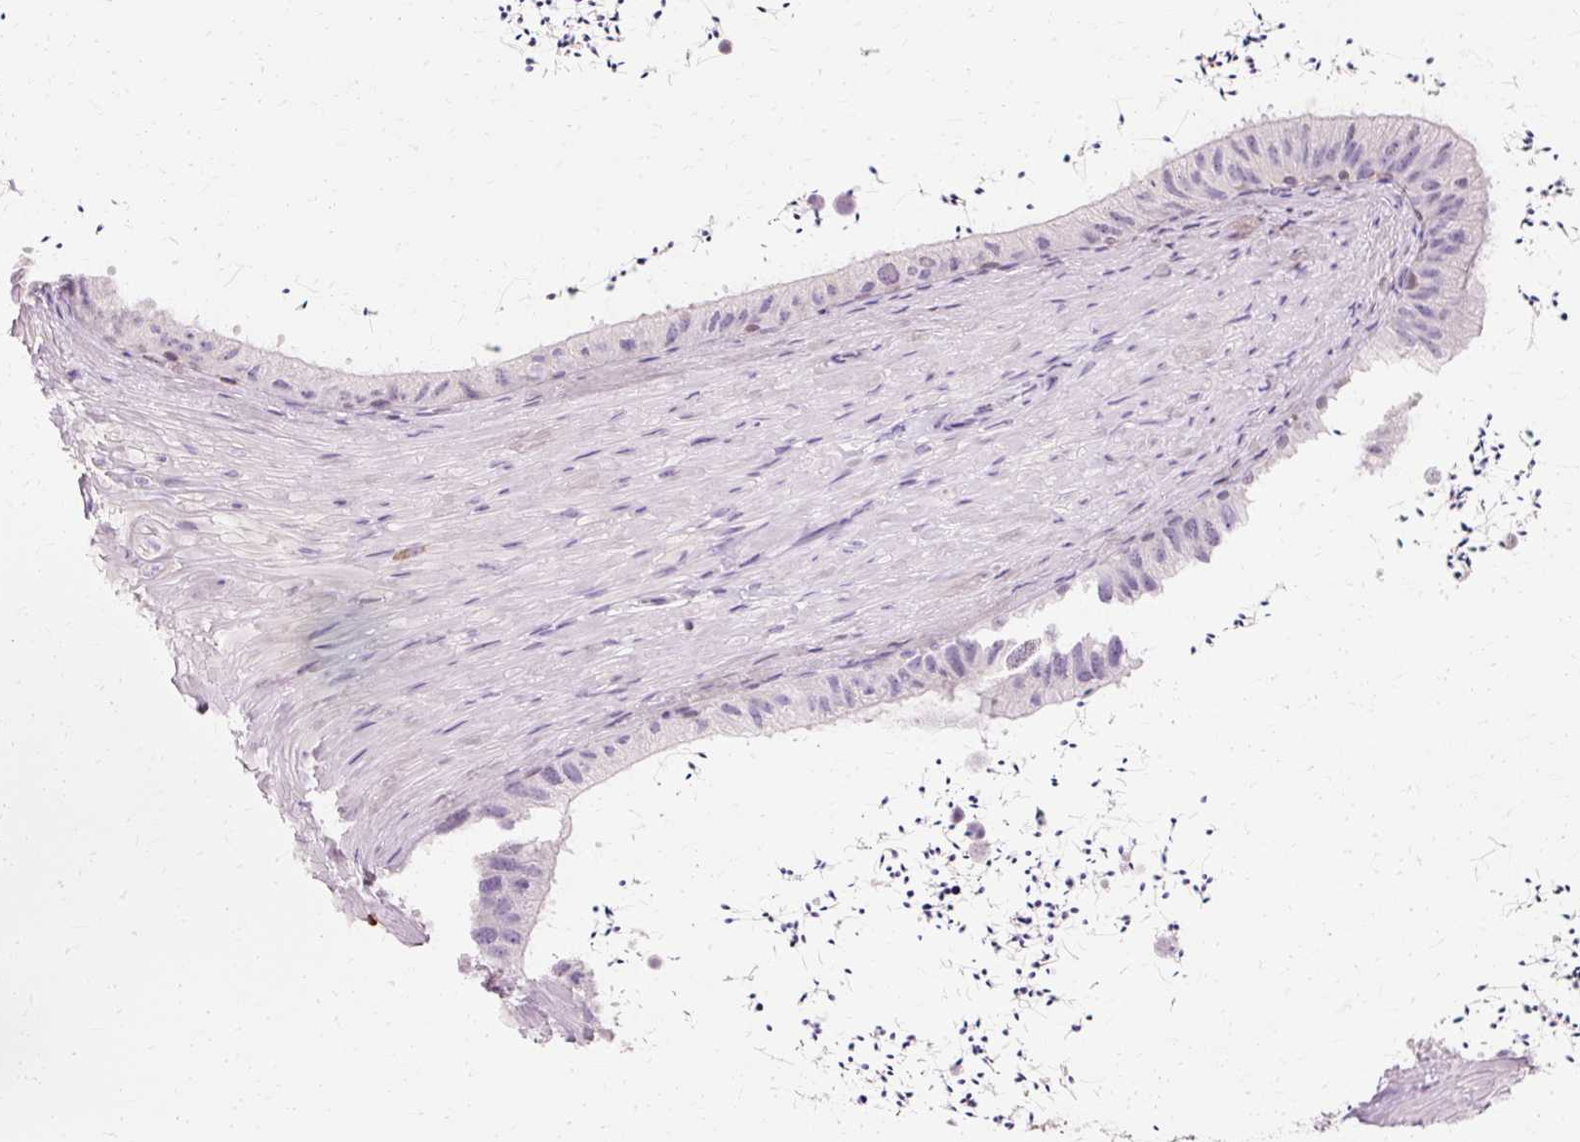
{"staining": {"intensity": "weak", "quantity": "<25%", "location": "nuclear"}, "tissue": "epididymis", "cell_type": "Glandular cells", "image_type": "normal", "snomed": [{"axis": "morphology", "description": "Normal tissue, NOS"}, {"axis": "topography", "description": "Epididymis"}, {"axis": "topography", "description": "Peripheral nerve tissue"}], "caption": "The image shows no staining of glandular cells in benign epididymis. (Brightfield microscopy of DAB immunohistochemistry (IHC) at high magnification).", "gene": "VN1R2", "patient": {"sex": "male", "age": 32}}